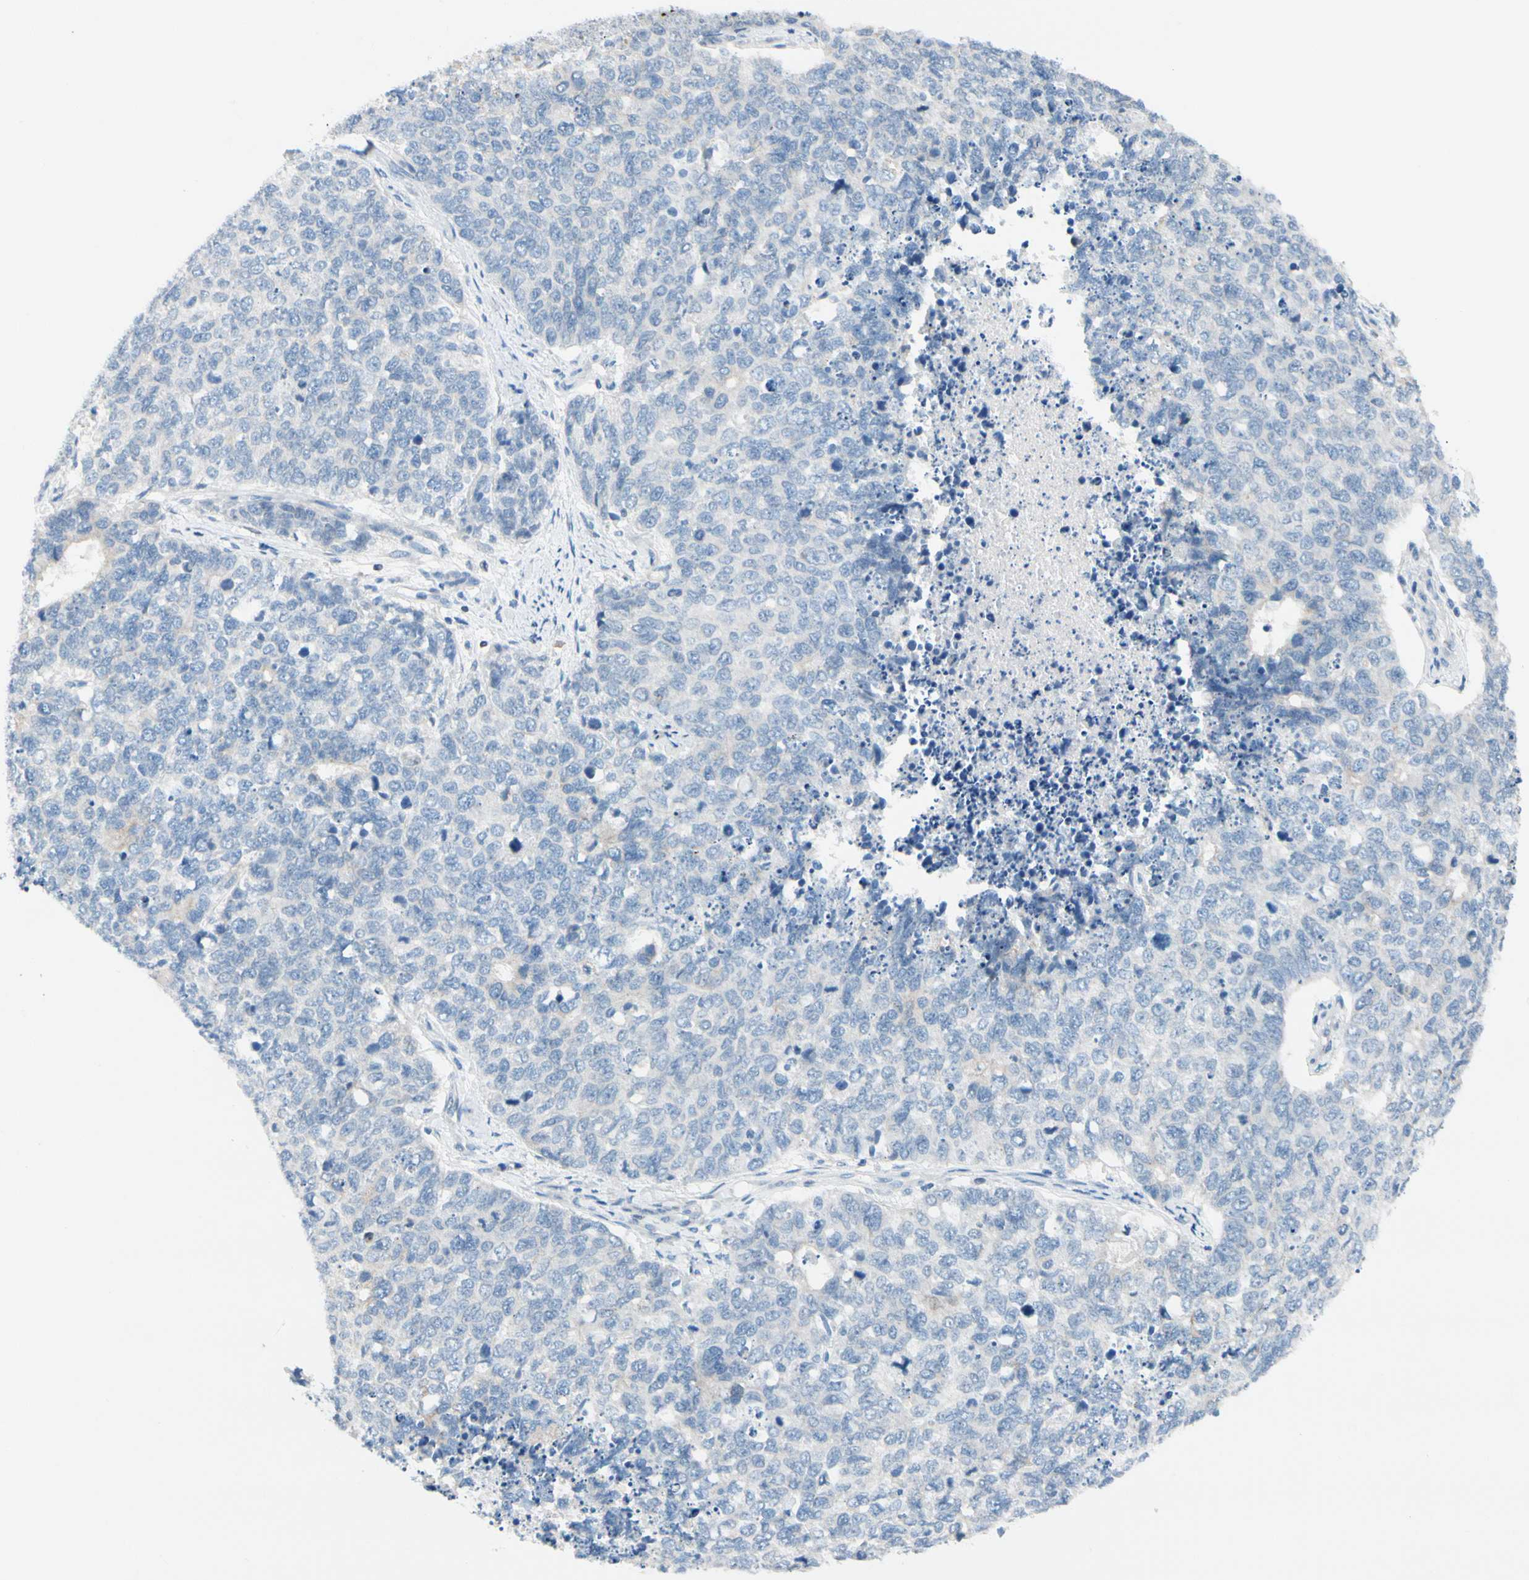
{"staining": {"intensity": "negative", "quantity": "none", "location": "none"}, "tissue": "cervical cancer", "cell_type": "Tumor cells", "image_type": "cancer", "snomed": [{"axis": "morphology", "description": "Squamous cell carcinoma, NOS"}, {"axis": "topography", "description": "Cervix"}], "caption": "The immunohistochemistry micrograph has no significant expression in tumor cells of cervical cancer (squamous cell carcinoma) tissue. Brightfield microscopy of IHC stained with DAB (3,3'-diaminobenzidine) (brown) and hematoxylin (blue), captured at high magnification.", "gene": "ZNF132", "patient": {"sex": "female", "age": 63}}